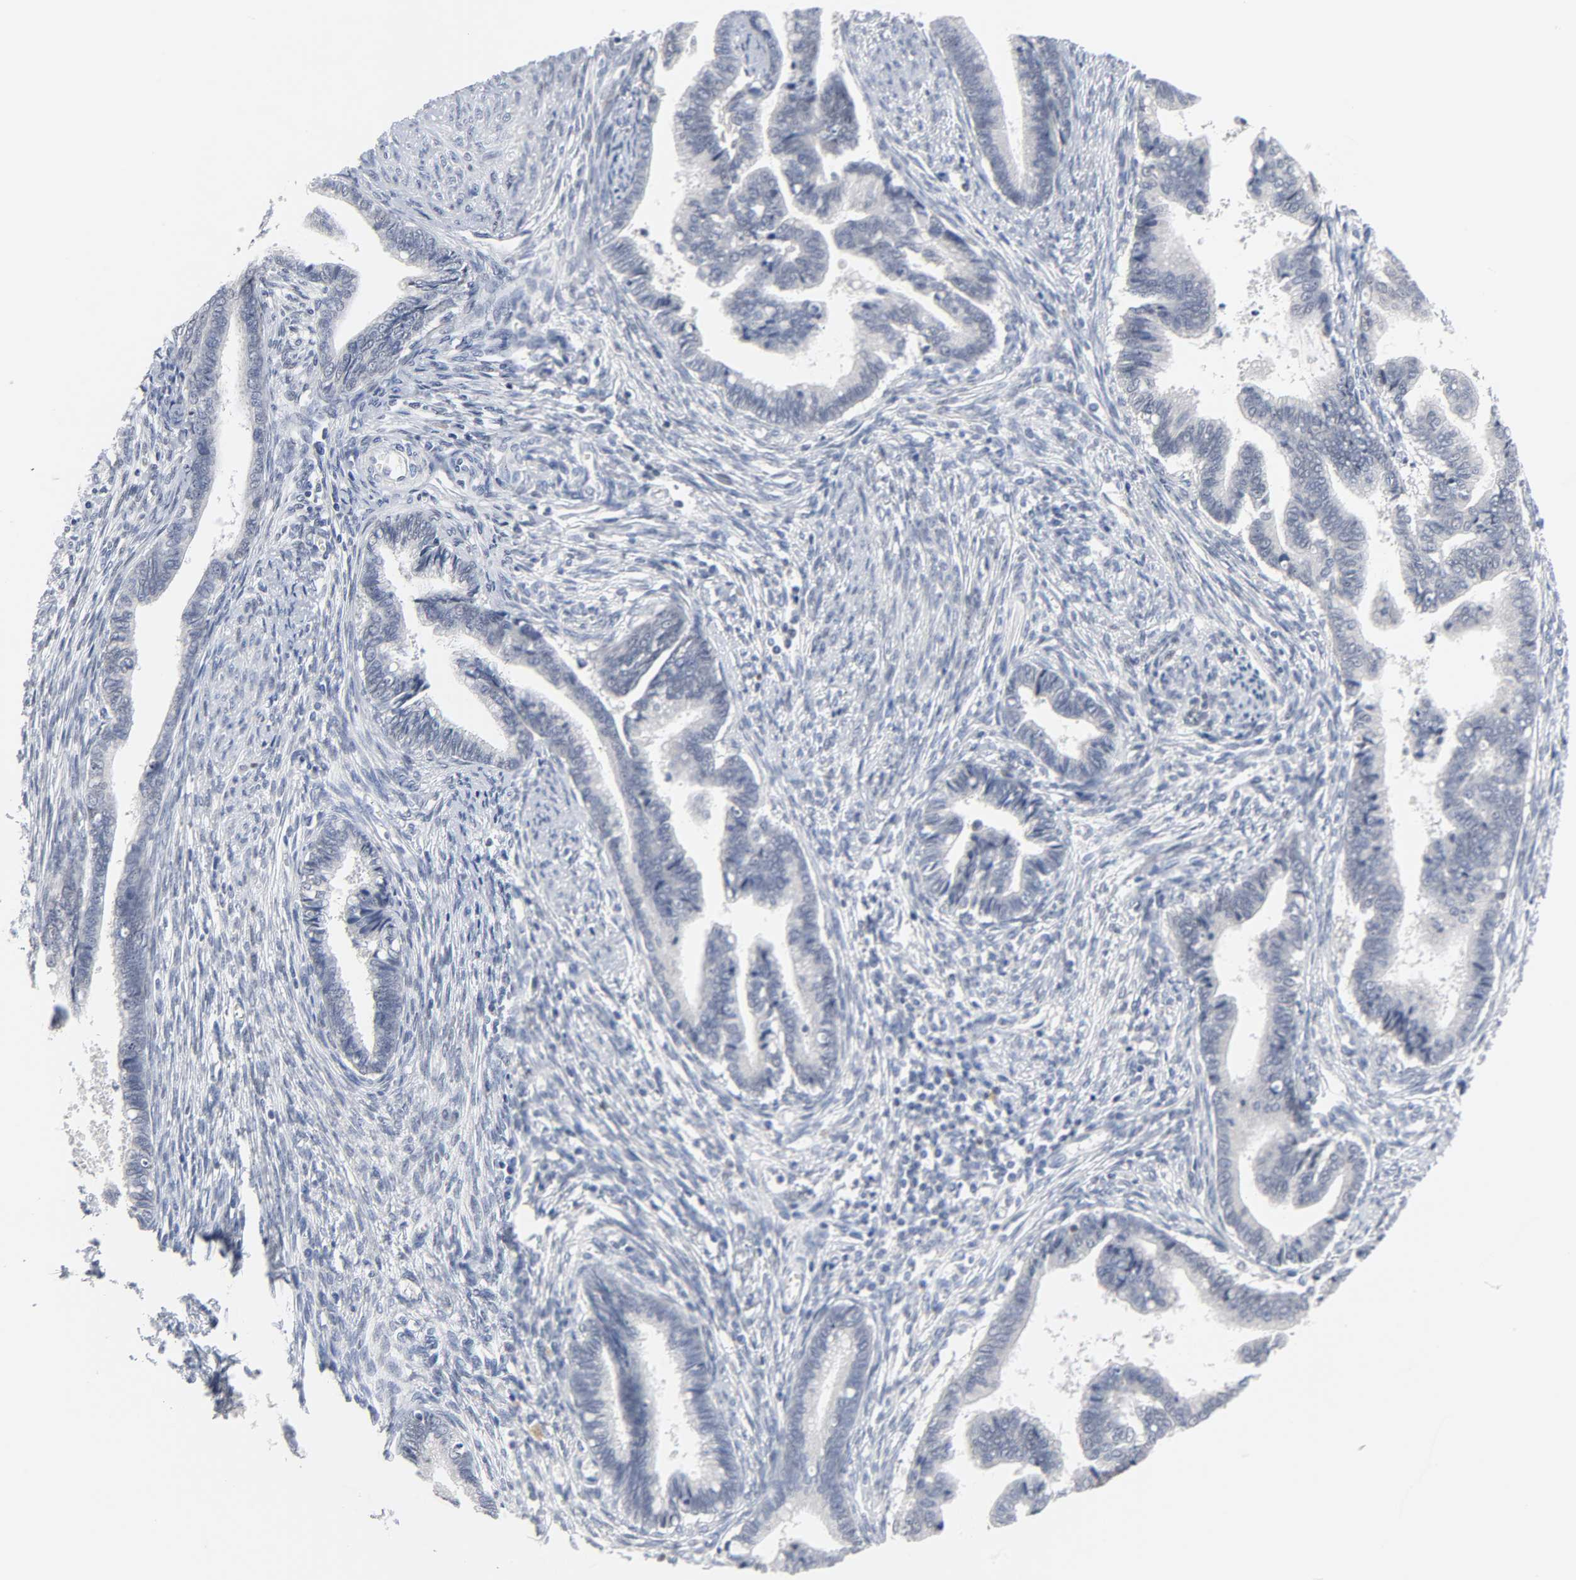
{"staining": {"intensity": "negative", "quantity": "none", "location": "none"}, "tissue": "cervical cancer", "cell_type": "Tumor cells", "image_type": "cancer", "snomed": [{"axis": "morphology", "description": "Adenocarcinoma, NOS"}, {"axis": "topography", "description": "Cervix"}], "caption": "High power microscopy histopathology image of an IHC photomicrograph of adenocarcinoma (cervical), revealing no significant positivity in tumor cells. (DAB IHC with hematoxylin counter stain).", "gene": "WEE1", "patient": {"sex": "female", "age": 44}}